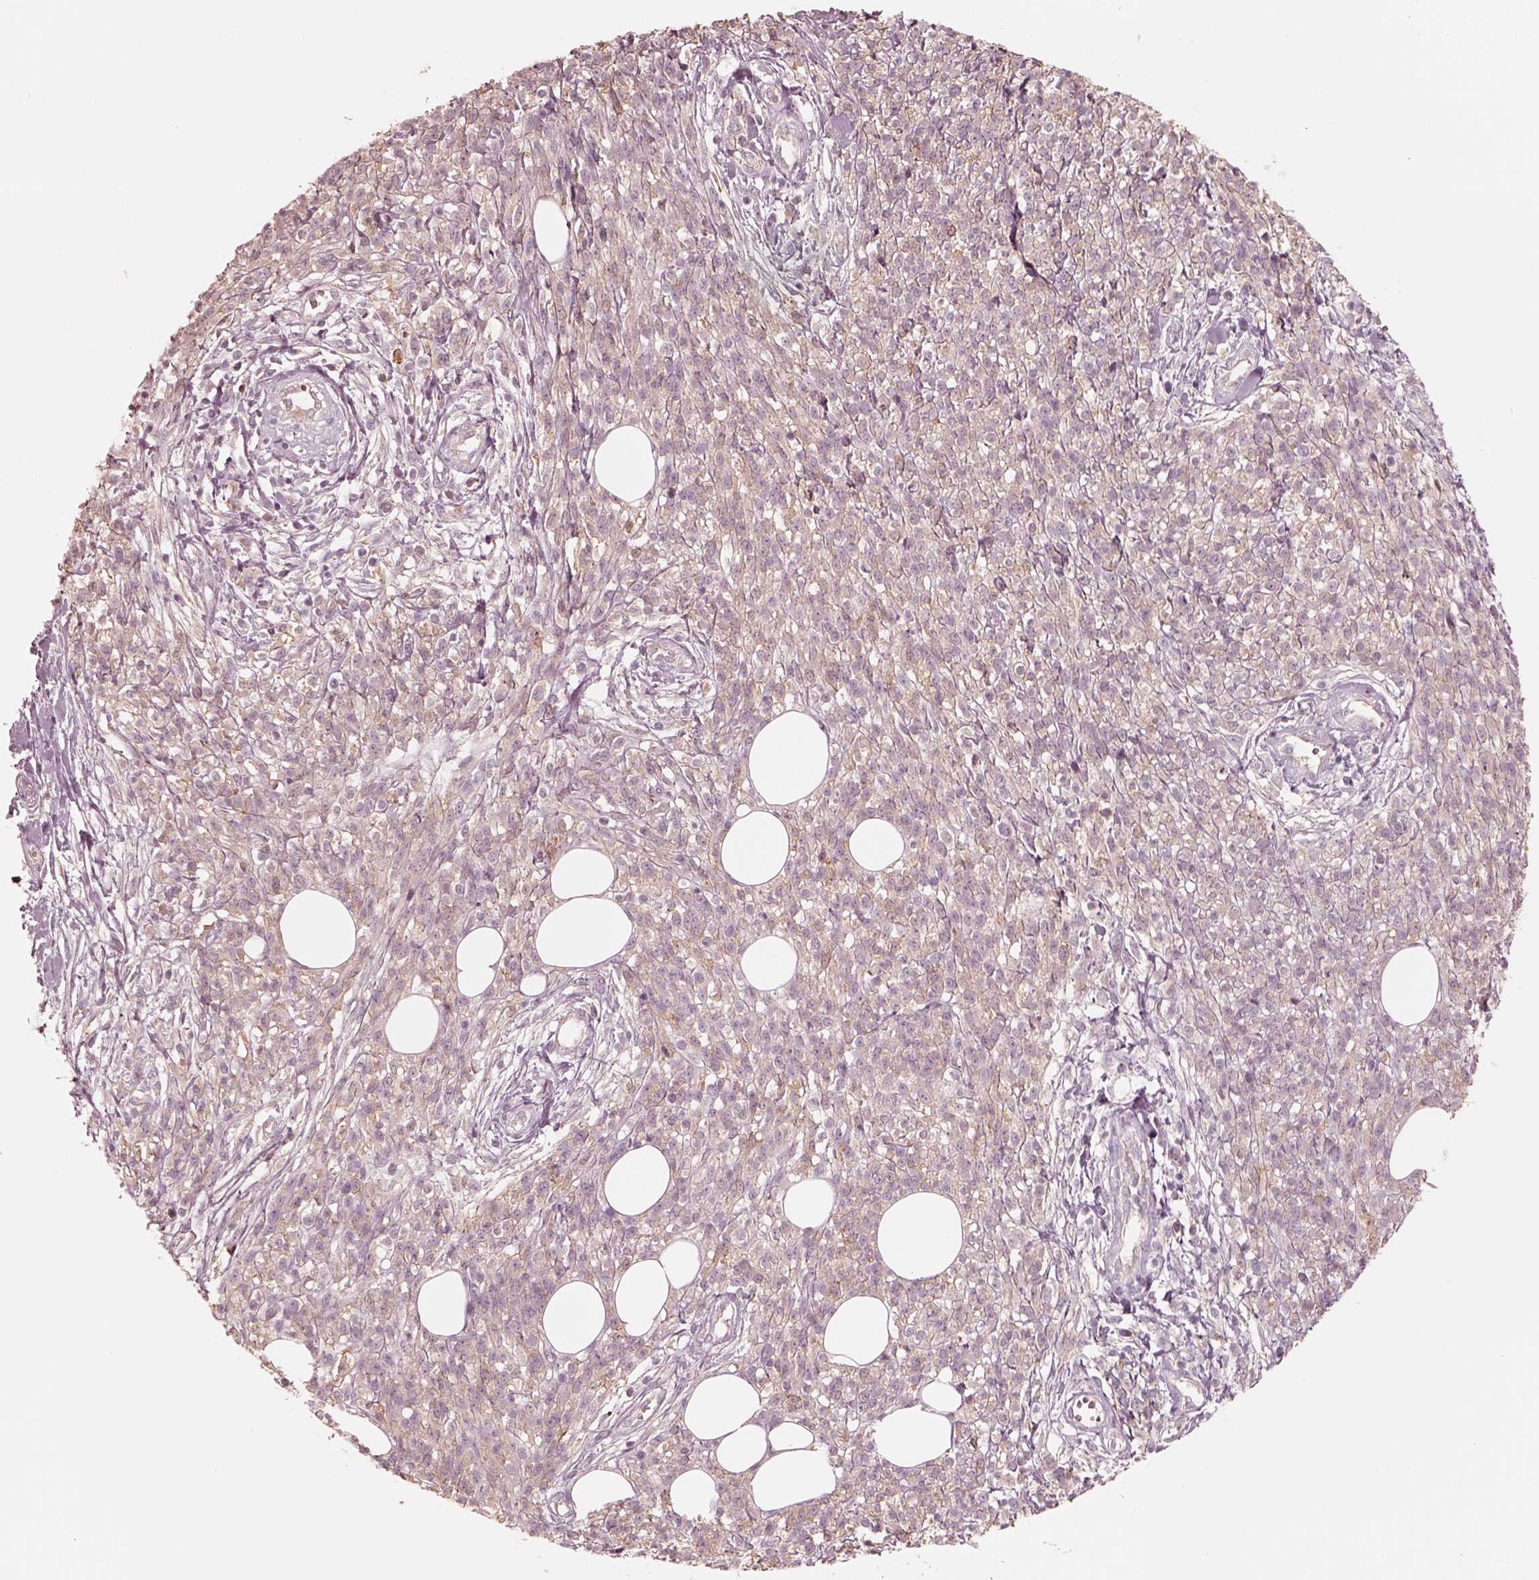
{"staining": {"intensity": "weak", "quantity": ">75%", "location": "cytoplasmic/membranous"}, "tissue": "melanoma", "cell_type": "Tumor cells", "image_type": "cancer", "snomed": [{"axis": "morphology", "description": "Malignant melanoma, NOS"}, {"axis": "topography", "description": "Skin"}, {"axis": "topography", "description": "Skin of trunk"}], "caption": "DAB immunohistochemical staining of malignant melanoma displays weak cytoplasmic/membranous protein positivity in about >75% of tumor cells.", "gene": "GPRIN1", "patient": {"sex": "male", "age": 74}}